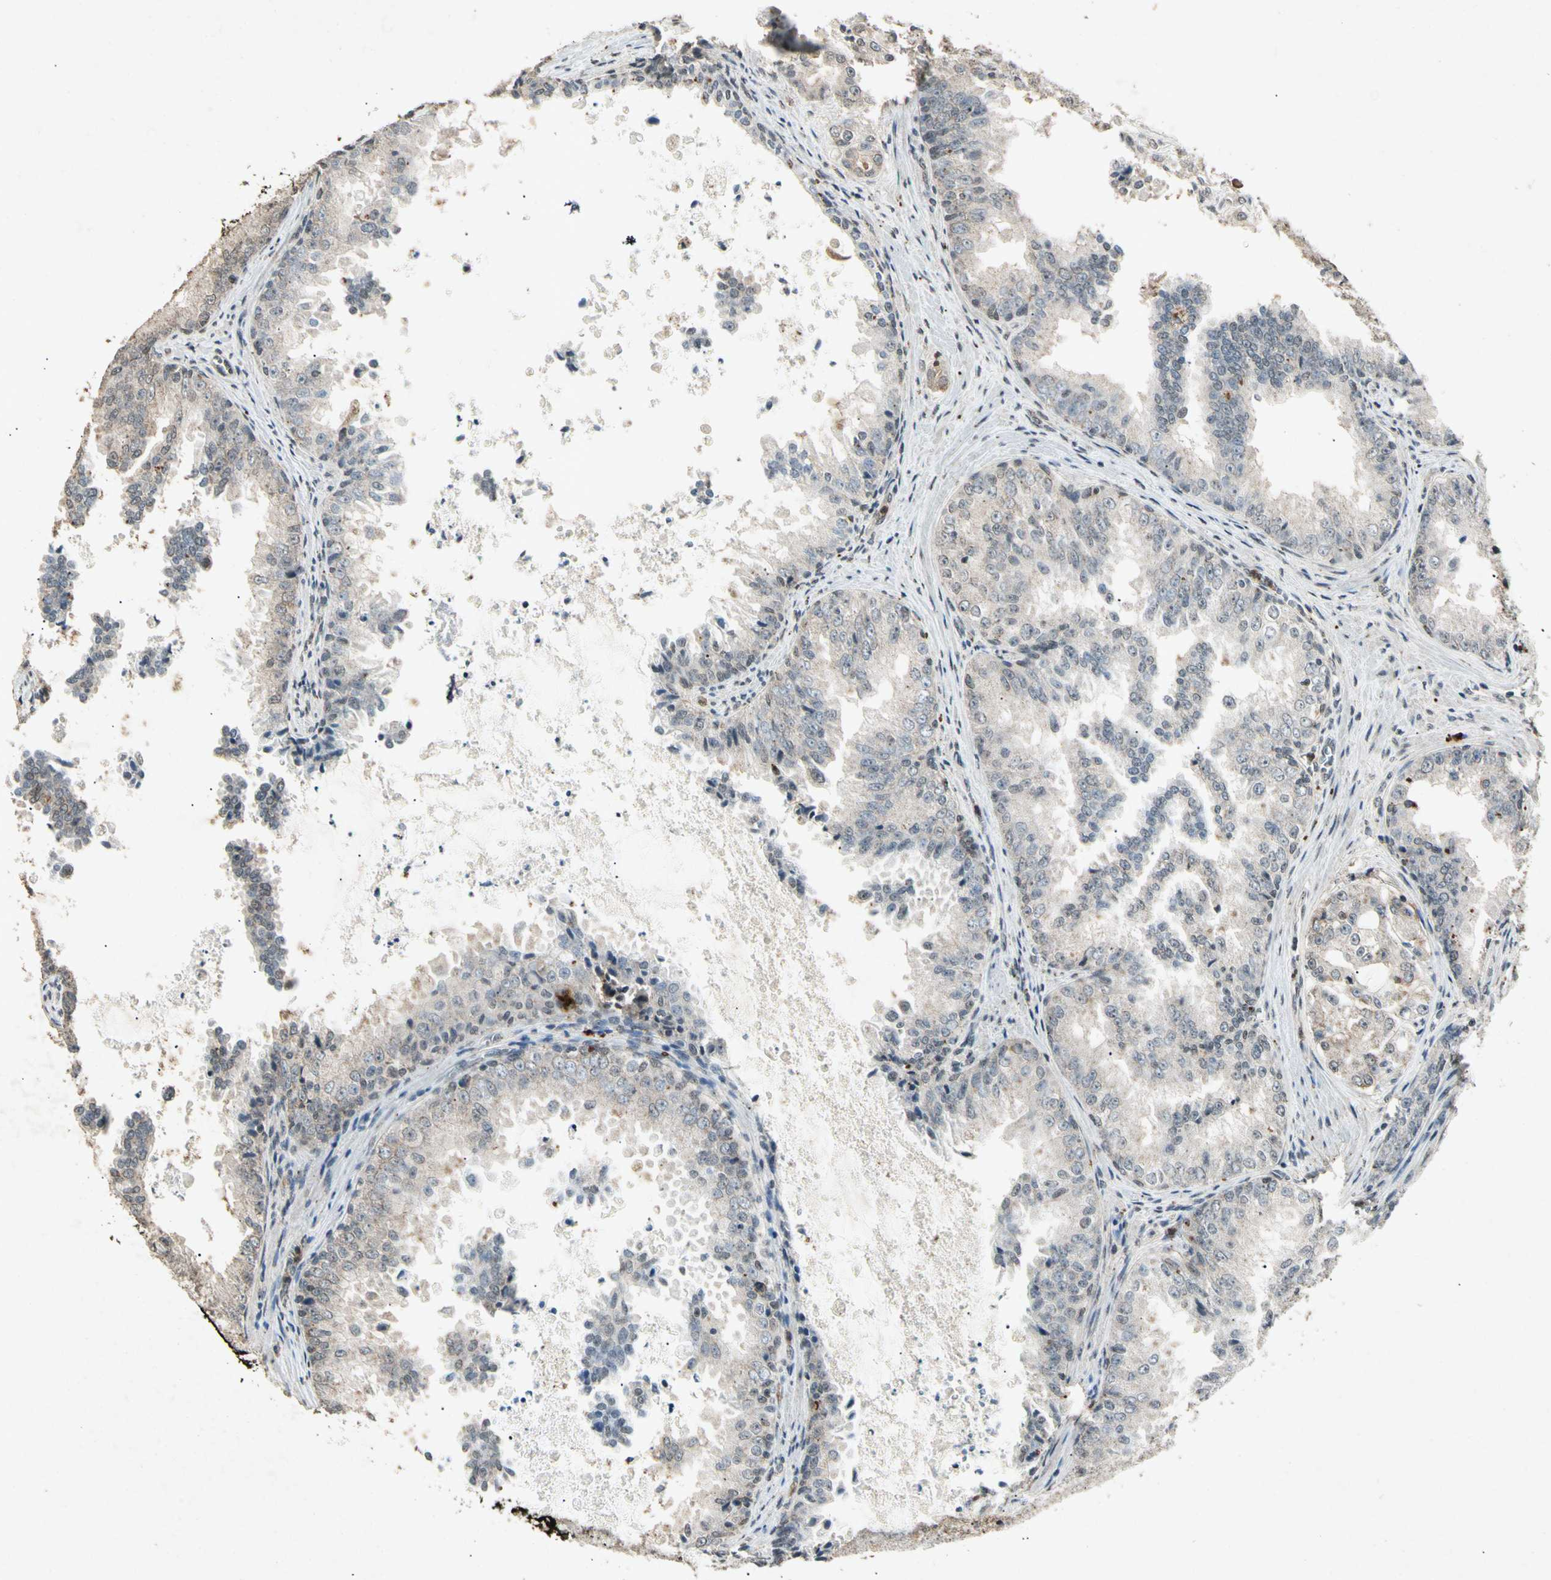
{"staining": {"intensity": "weak", "quantity": "25%-75%", "location": "cytoplasmic/membranous"}, "tissue": "prostate cancer", "cell_type": "Tumor cells", "image_type": "cancer", "snomed": [{"axis": "morphology", "description": "Adenocarcinoma, High grade"}, {"axis": "topography", "description": "Prostate"}], "caption": "An immunohistochemistry (IHC) micrograph of tumor tissue is shown. Protein staining in brown highlights weak cytoplasmic/membranous positivity in prostate cancer within tumor cells. (DAB = brown stain, brightfield microscopy at high magnification).", "gene": "CP", "patient": {"sex": "male", "age": 73}}